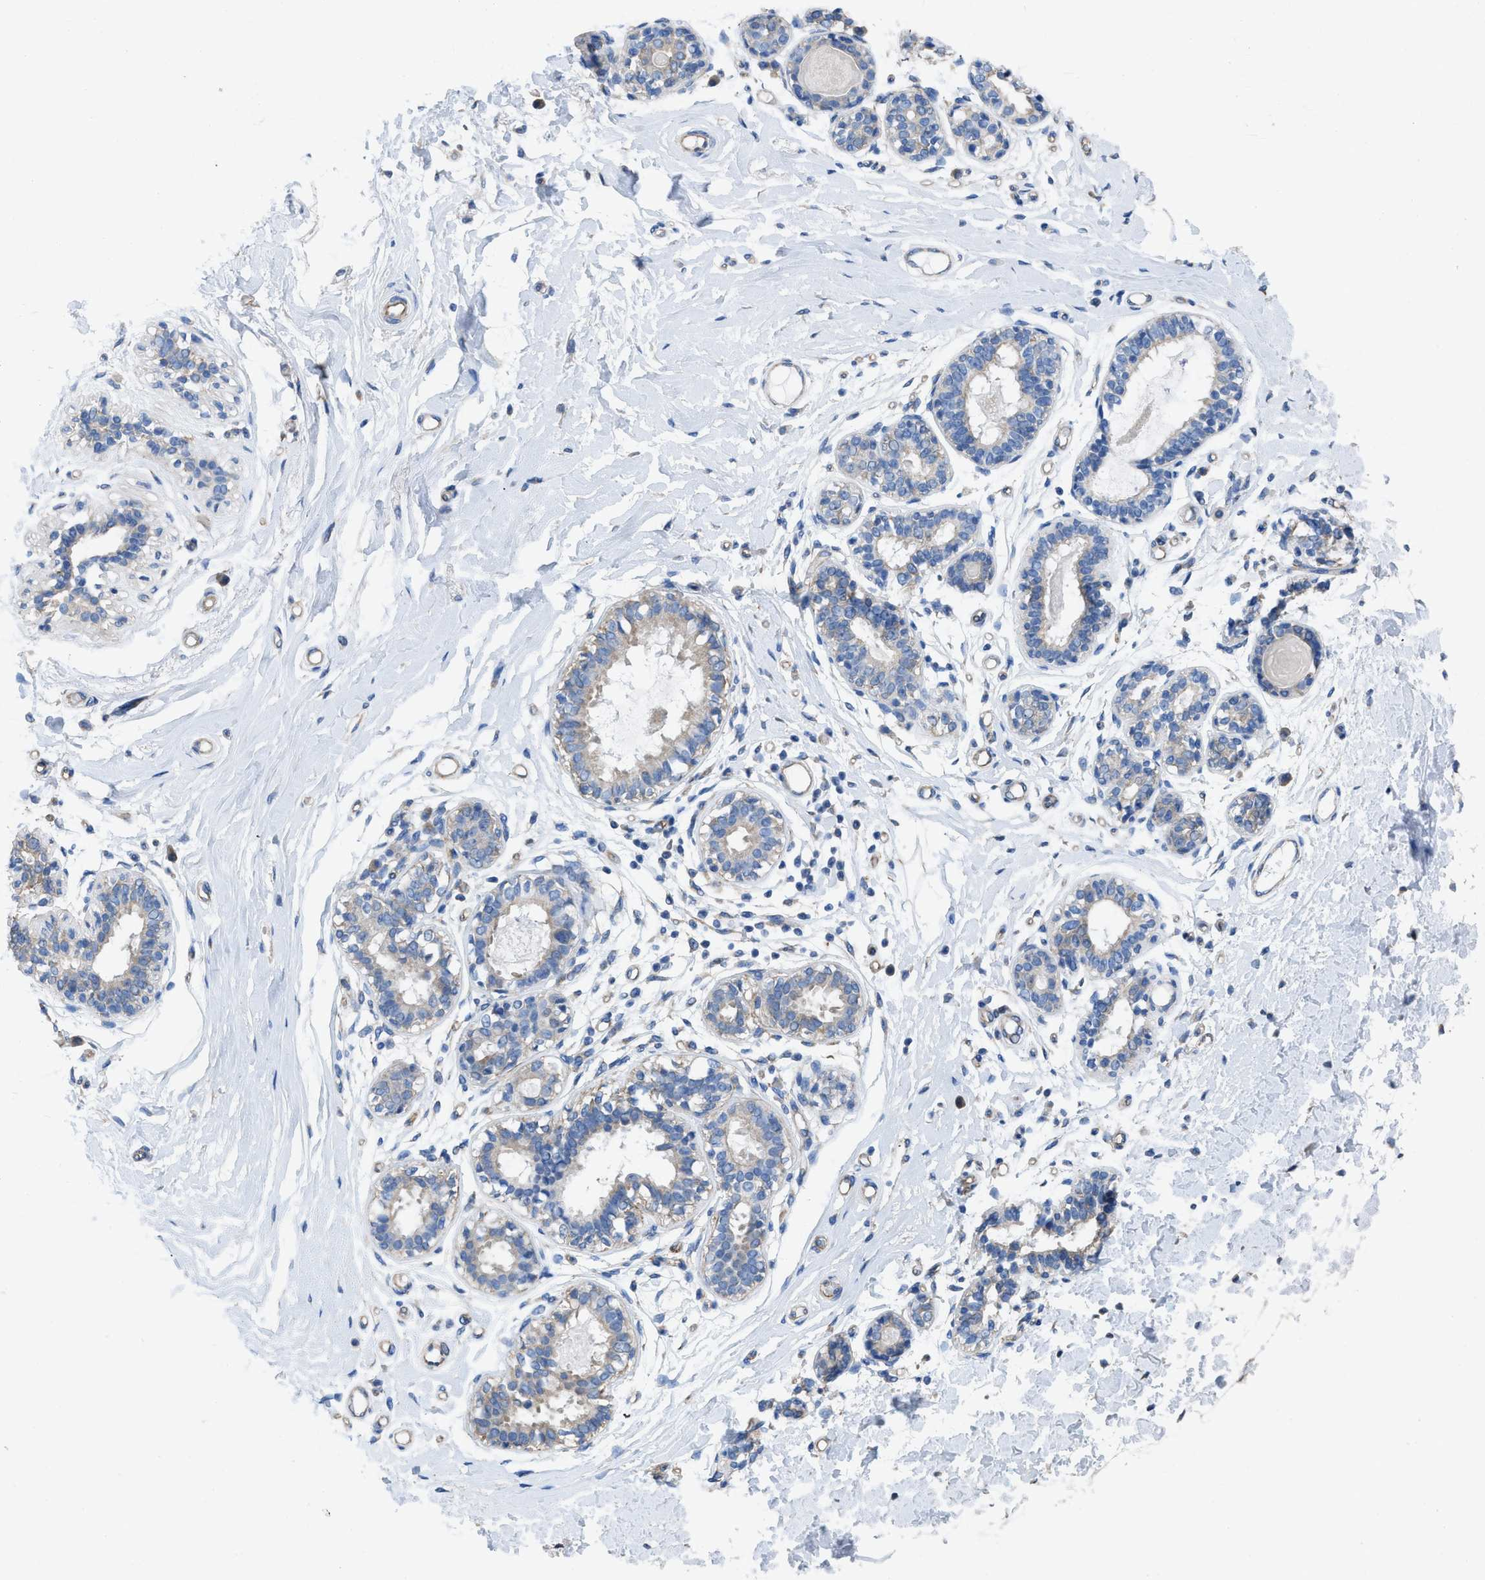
{"staining": {"intensity": "weak", "quantity": "25%-75%", "location": "cytoplasmic/membranous"}, "tissue": "breast", "cell_type": "Adipocytes", "image_type": "normal", "snomed": [{"axis": "morphology", "description": "Normal tissue, NOS"}, {"axis": "morphology", "description": "Lobular carcinoma"}, {"axis": "topography", "description": "Breast"}], "caption": "DAB immunohistochemical staining of normal human breast exhibits weak cytoplasmic/membranous protein positivity in about 25%-75% of adipocytes. The staining was performed using DAB (3,3'-diaminobenzidine), with brown indicating positive protein expression. Nuclei are stained blue with hematoxylin.", "gene": "DOLPP1", "patient": {"sex": "female", "age": 59}}